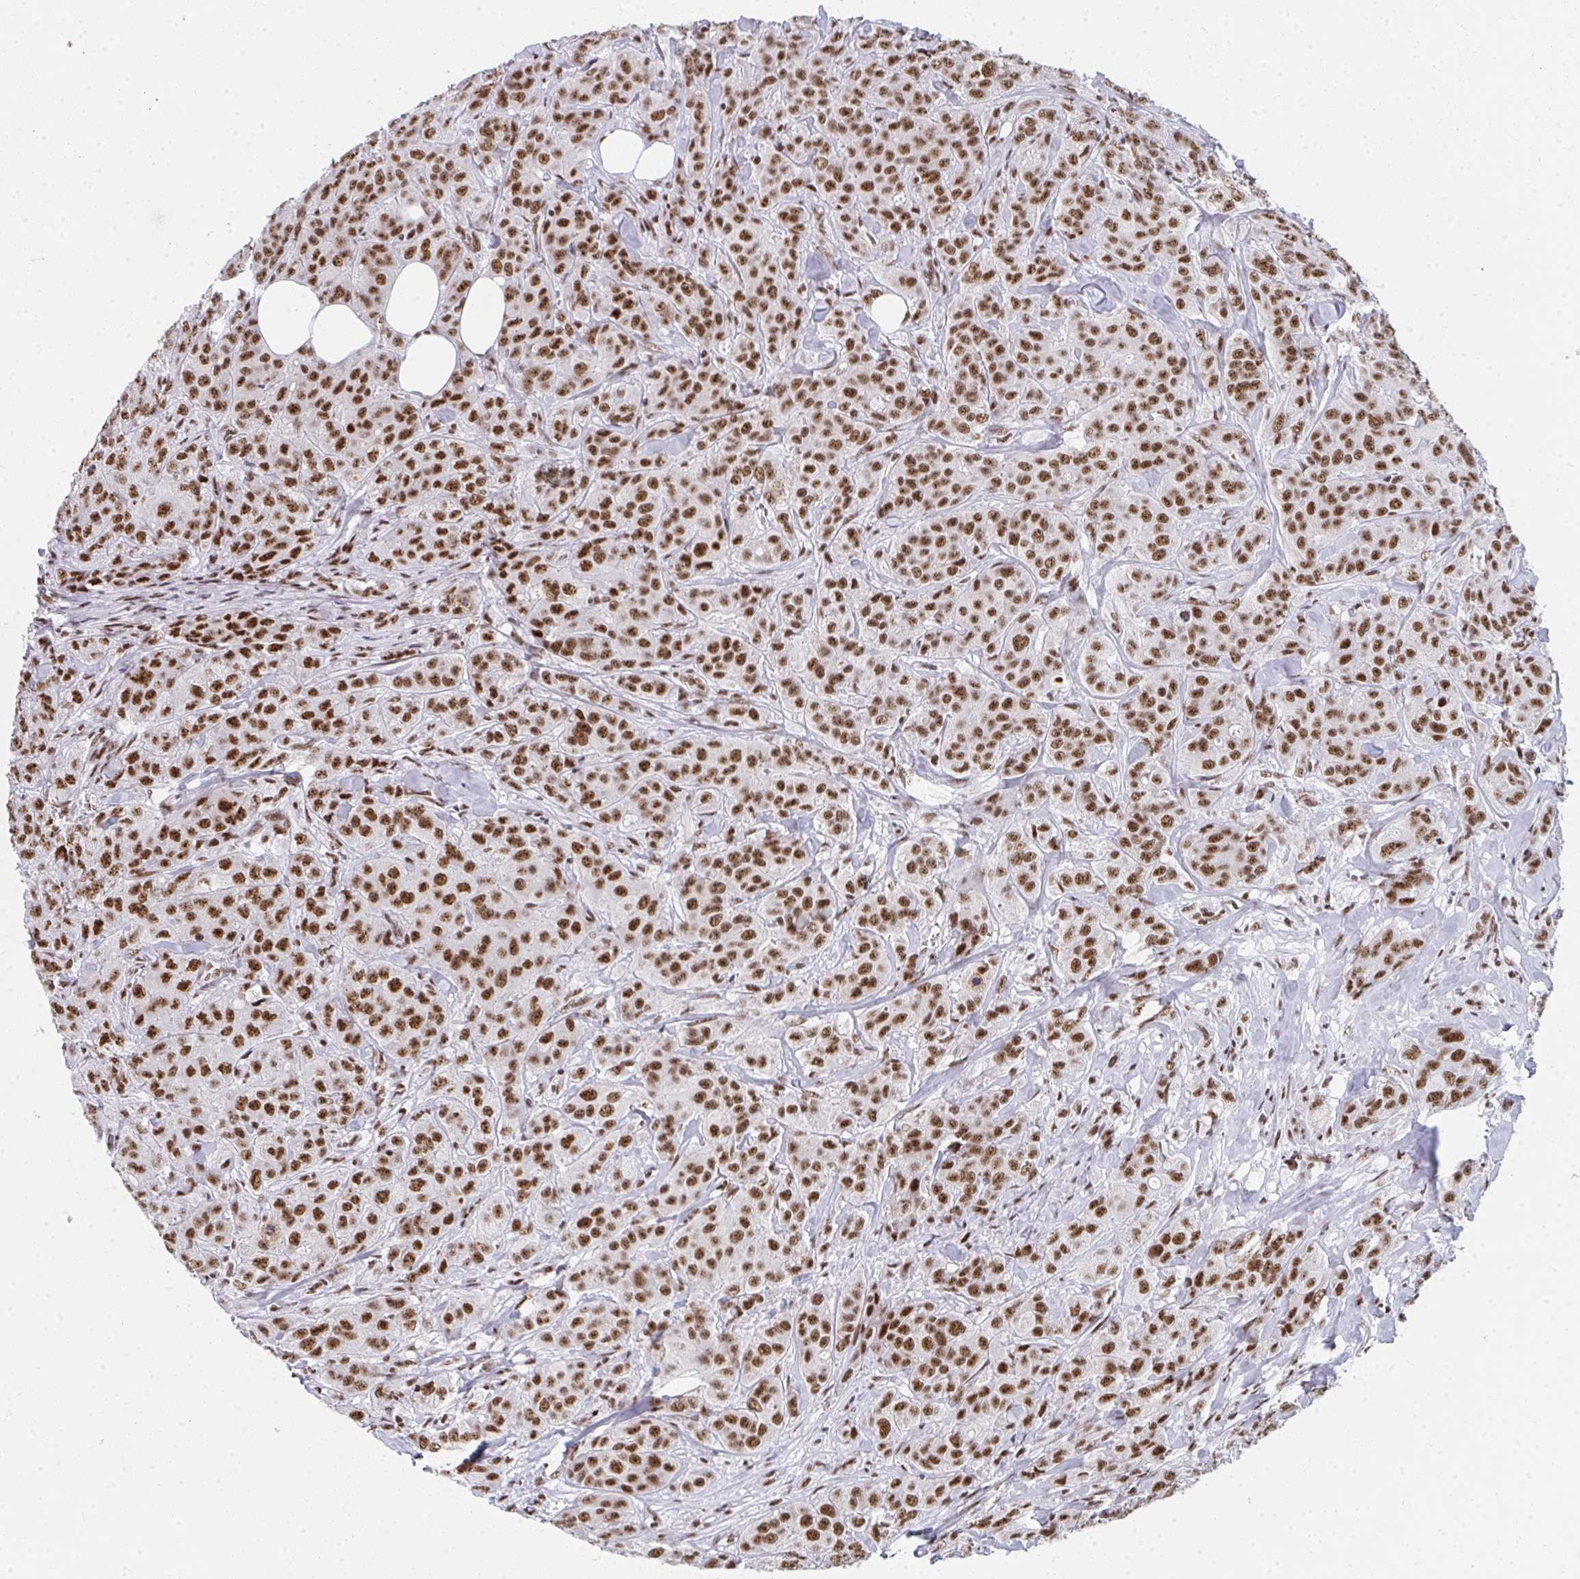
{"staining": {"intensity": "moderate", "quantity": ">75%", "location": "nuclear"}, "tissue": "breast cancer", "cell_type": "Tumor cells", "image_type": "cancer", "snomed": [{"axis": "morphology", "description": "Normal tissue, NOS"}, {"axis": "morphology", "description": "Duct carcinoma"}, {"axis": "topography", "description": "Breast"}], "caption": "A brown stain labels moderate nuclear expression of a protein in human breast cancer tumor cells.", "gene": "SNRNP70", "patient": {"sex": "female", "age": 43}}